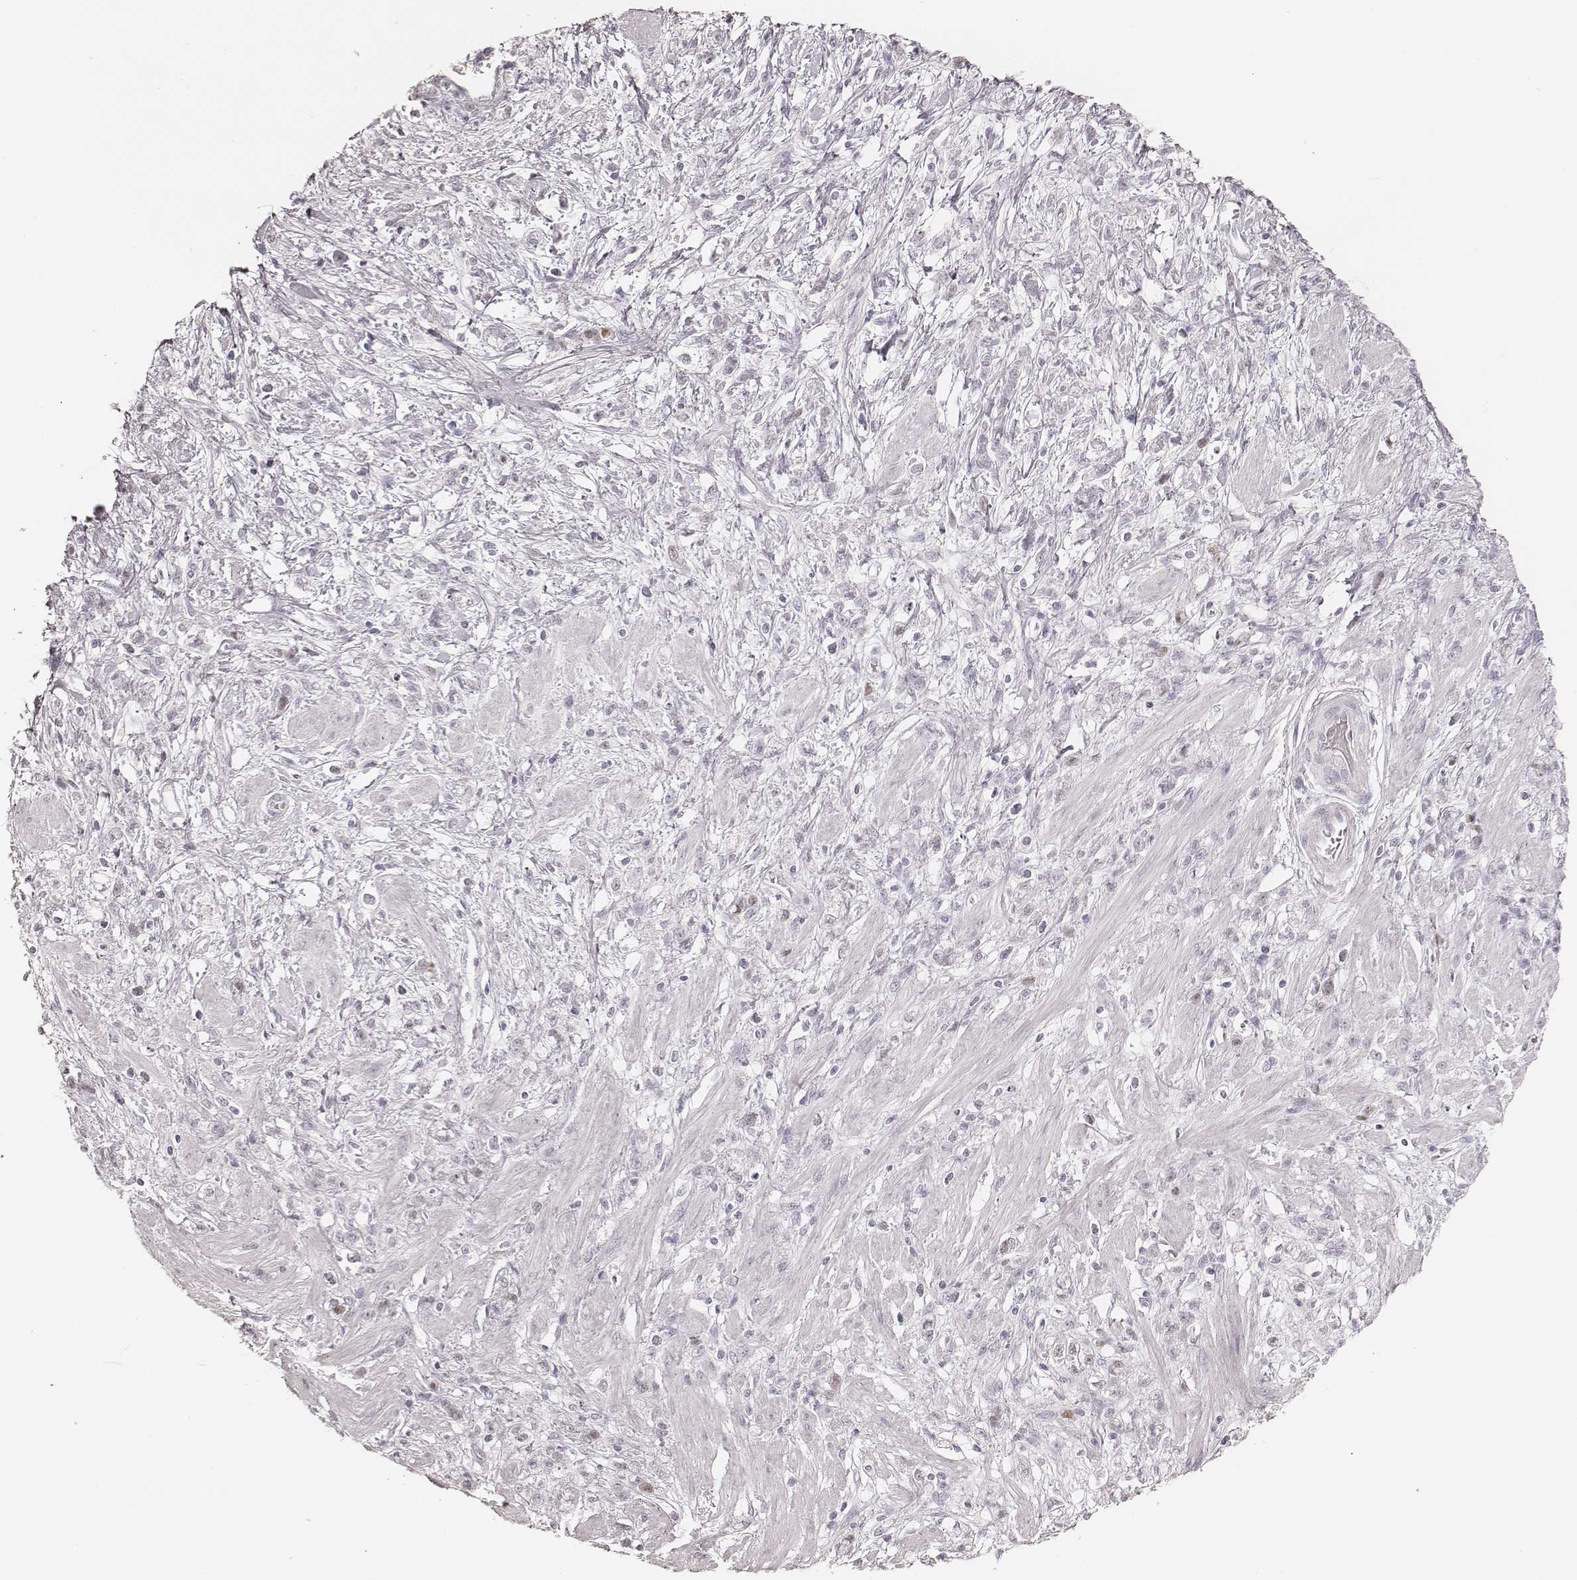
{"staining": {"intensity": "negative", "quantity": "none", "location": "none"}, "tissue": "stomach cancer", "cell_type": "Tumor cells", "image_type": "cancer", "snomed": [{"axis": "morphology", "description": "Adenocarcinoma, NOS"}, {"axis": "topography", "description": "Stomach"}], "caption": "A histopathology image of human stomach cancer is negative for staining in tumor cells.", "gene": "TEX37", "patient": {"sex": "female", "age": 60}}